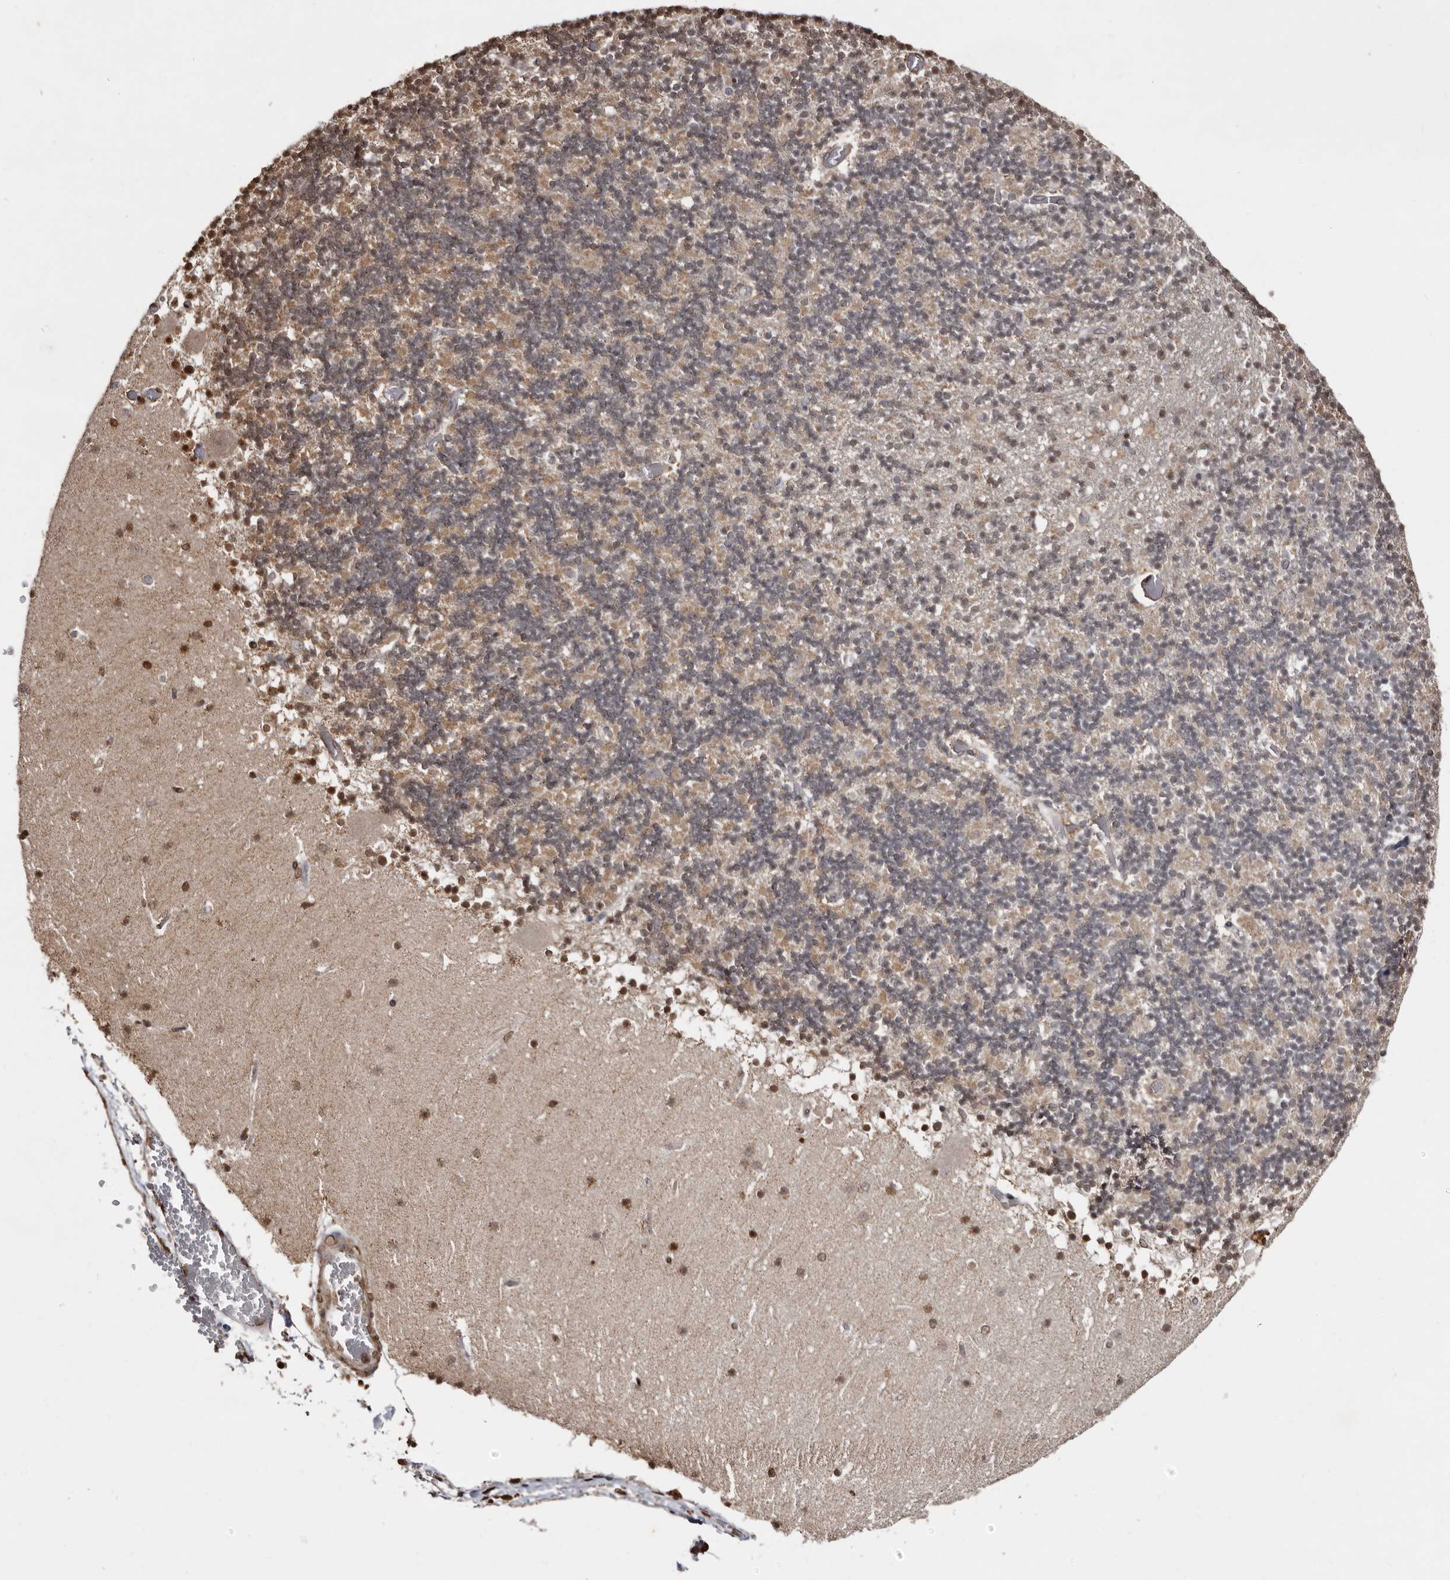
{"staining": {"intensity": "weak", "quantity": "<25%", "location": "cytoplasmic/membranous"}, "tissue": "cerebellum", "cell_type": "Cells in granular layer", "image_type": "normal", "snomed": [{"axis": "morphology", "description": "Normal tissue, NOS"}, {"axis": "topography", "description": "Cerebellum"}], "caption": "High power microscopy photomicrograph of an immunohistochemistry (IHC) photomicrograph of benign cerebellum, revealing no significant staining in cells in granular layer.", "gene": "CCDC190", "patient": {"sex": "female", "age": 28}}